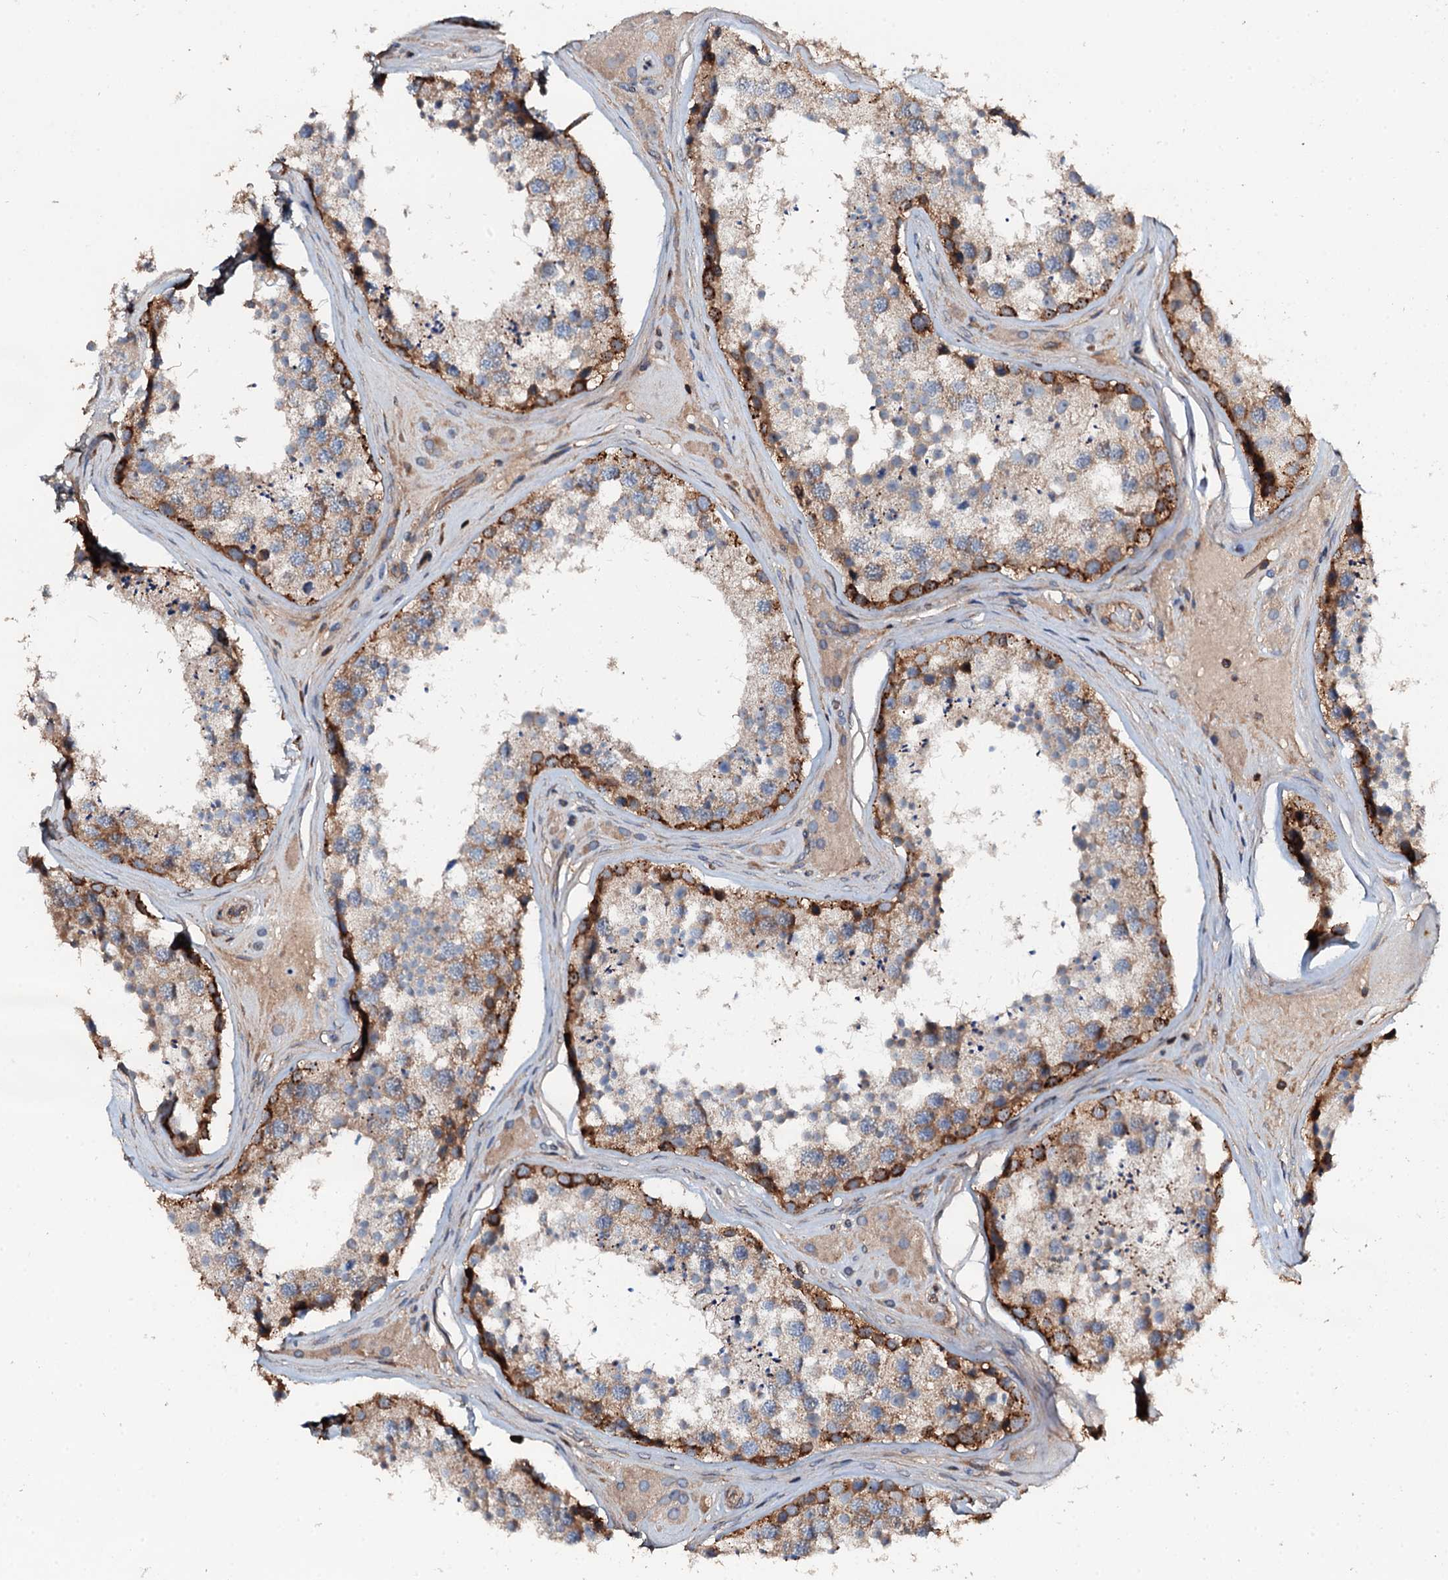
{"staining": {"intensity": "strong", "quantity": "25%-75%", "location": "cytoplasmic/membranous"}, "tissue": "testis", "cell_type": "Cells in seminiferous ducts", "image_type": "normal", "snomed": [{"axis": "morphology", "description": "Normal tissue, NOS"}, {"axis": "topography", "description": "Testis"}], "caption": "Testis stained with DAB (3,3'-diaminobenzidine) immunohistochemistry (IHC) shows high levels of strong cytoplasmic/membranous staining in approximately 25%-75% of cells in seminiferous ducts.", "gene": "GRK2", "patient": {"sex": "male", "age": 46}}